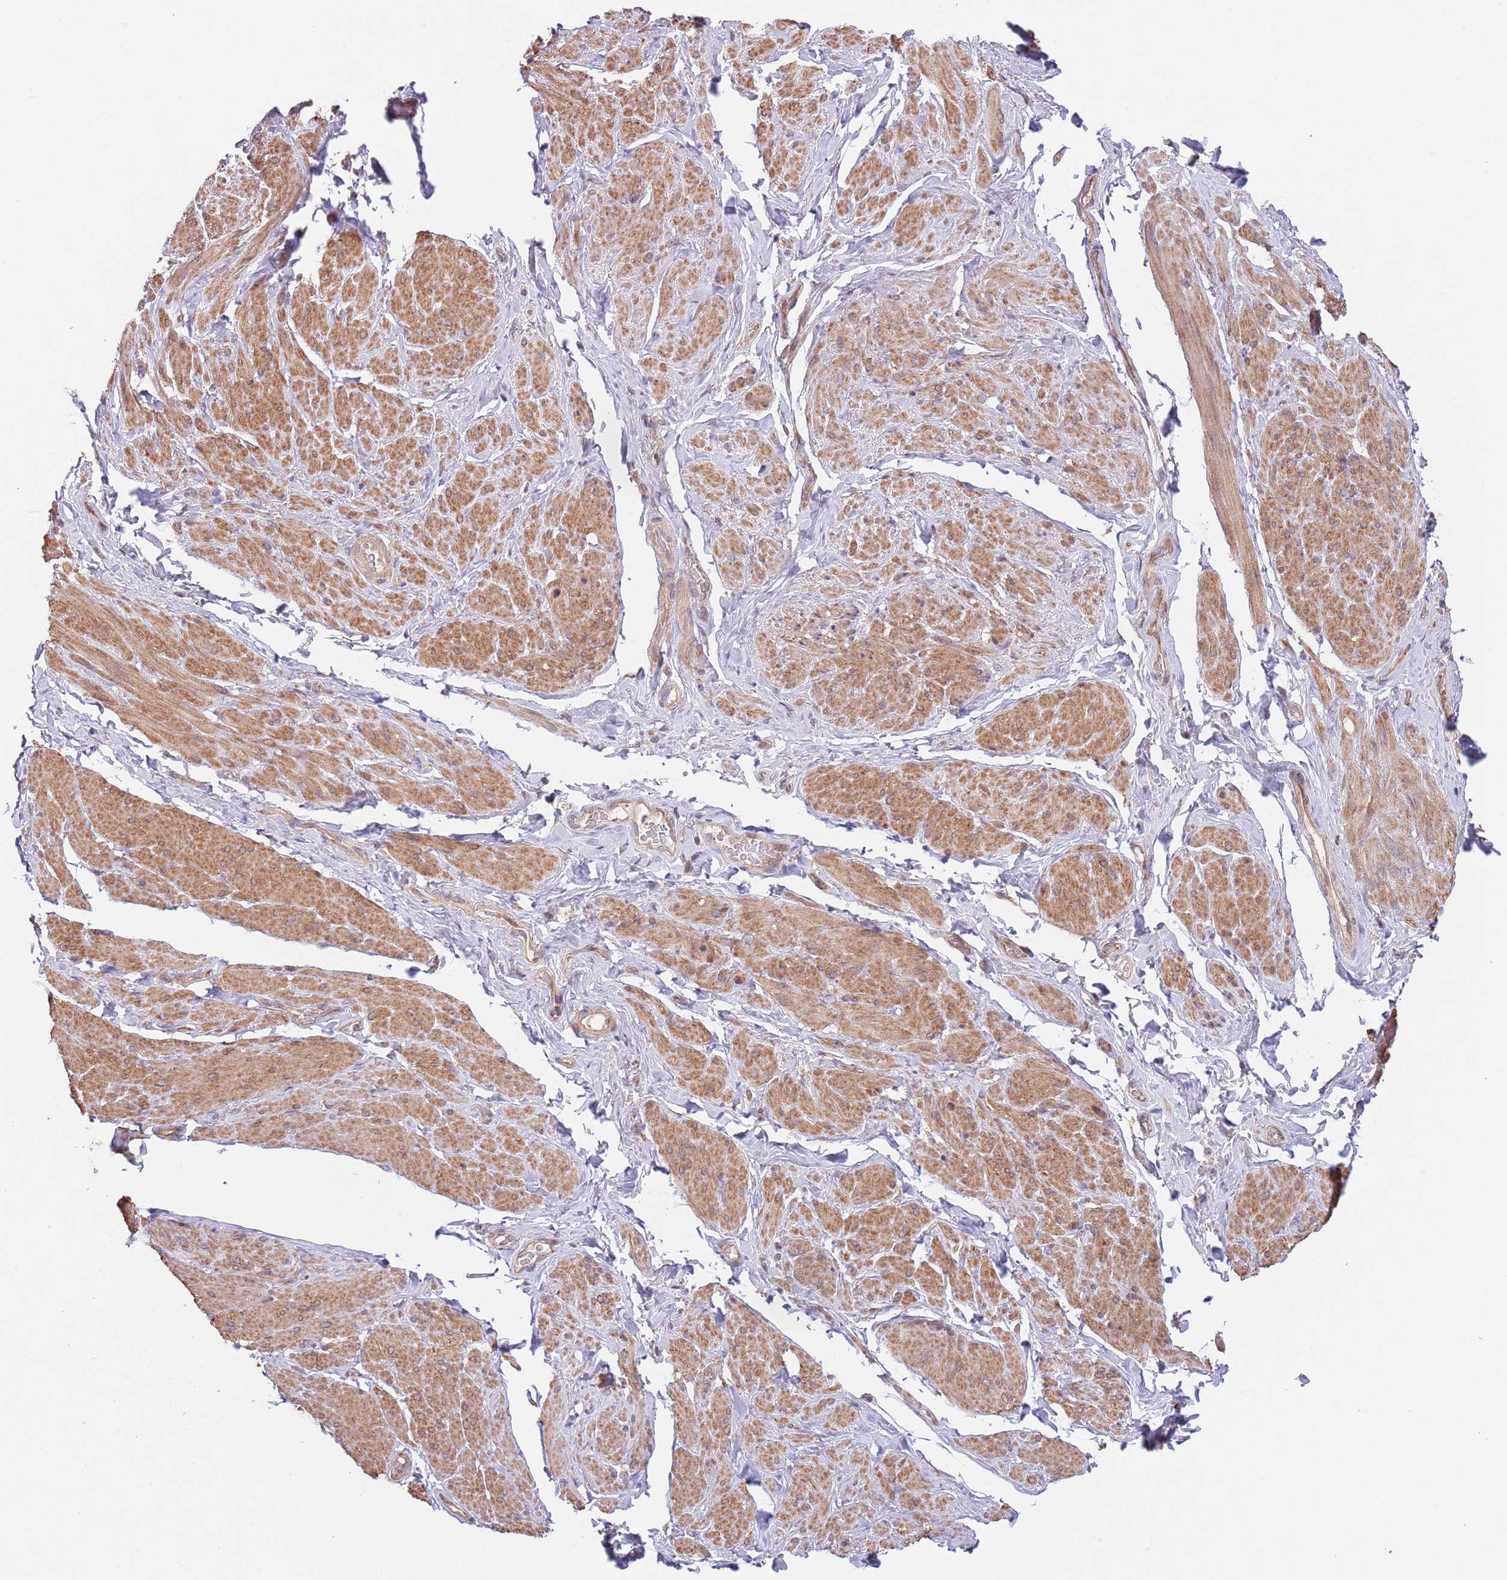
{"staining": {"intensity": "moderate", "quantity": "25%-75%", "location": "cytoplasmic/membranous"}, "tissue": "smooth muscle", "cell_type": "Smooth muscle cells", "image_type": "normal", "snomed": [{"axis": "morphology", "description": "Normal tissue, NOS"}, {"axis": "topography", "description": "Smooth muscle"}, {"axis": "topography", "description": "Peripheral nerve tissue"}], "caption": "The image displays immunohistochemical staining of normal smooth muscle. There is moderate cytoplasmic/membranous positivity is present in about 25%-75% of smooth muscle cells. (DAB IHC, brown staining for protein, blue staining for nuclei).", "gene": "RNF19B", "patient": {"sex": "male", "age": 69}}